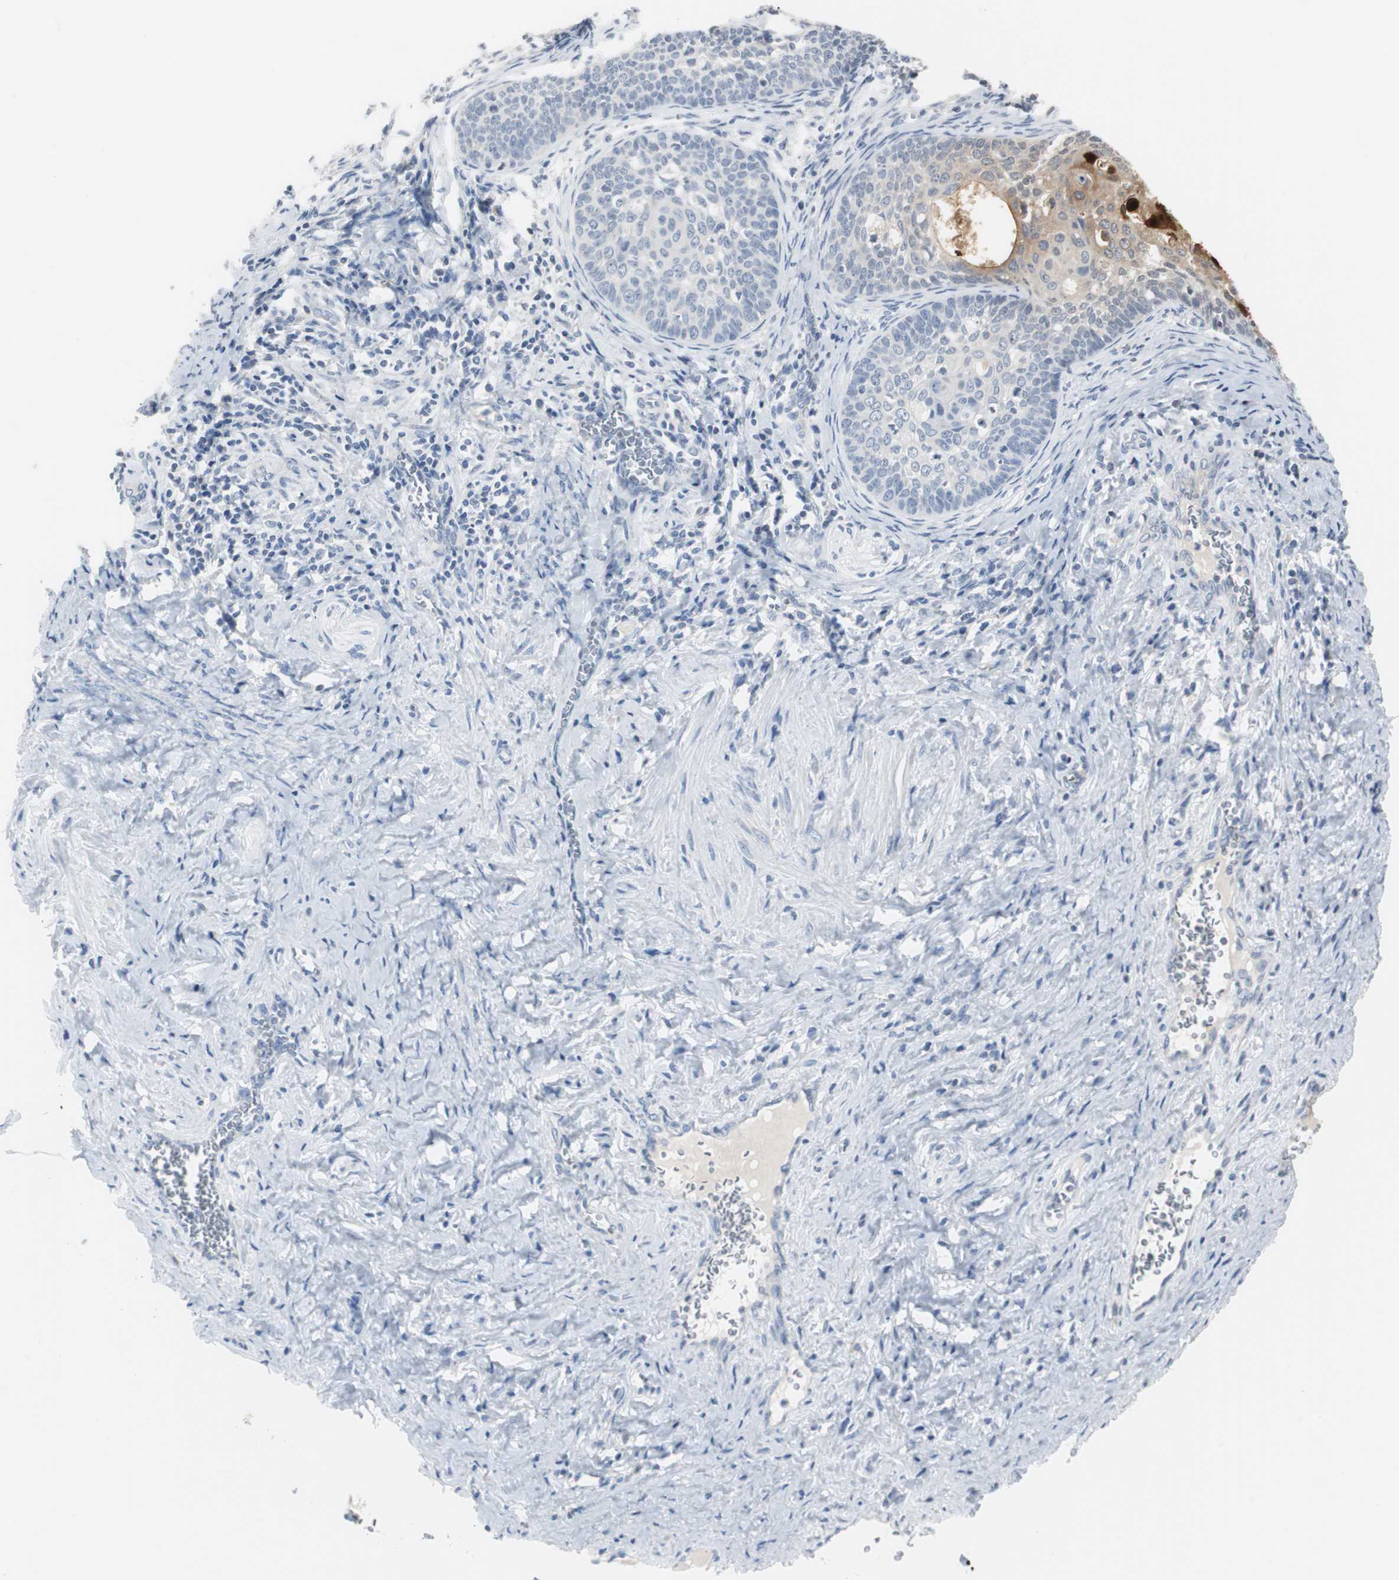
{"staining": {"intensity": "strong", "quantity": "<25%", "location": "cytoplasmic/membranous,nuclear"}, "tissue": "cervical cancer", "cell_type": "Tumor cells", "image_type": "cancer", "snomed": [{"axis": "morphology", "description": "Squamous cell carcinoma, NOS"}, {"axis": "topography", "description": "Cervix"}], "caption": "Human squamous cell carcinoma (cervical) stained for a protein (brown) demonstrates strong cytoplasmic/membranous and nuclear positive staining in about <25% of tumor cells.", "gene": "S100A7", "patient": {"sex": "female", "age": 33}}